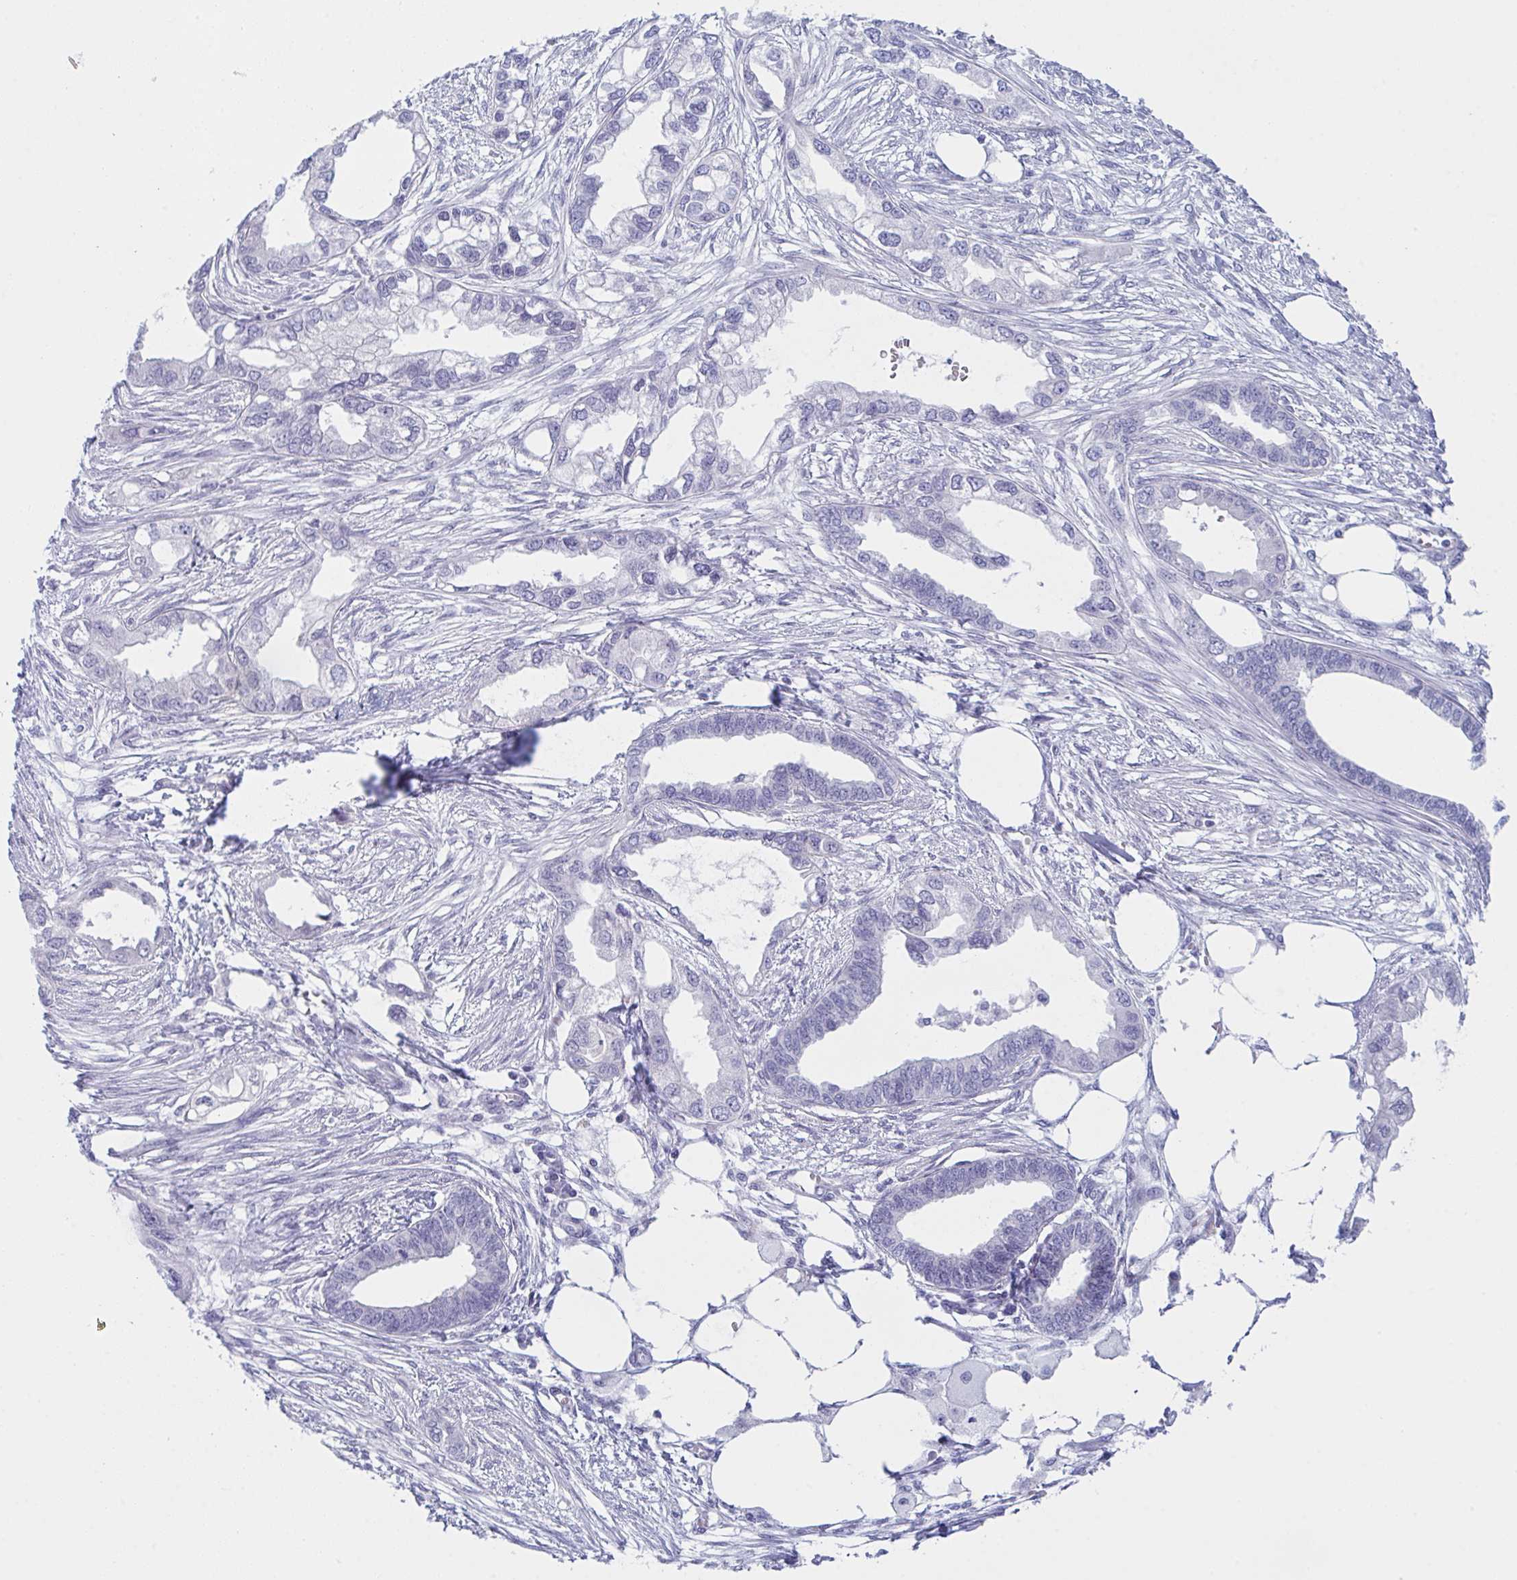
{"staining": {"intensity": "negative", "quantity": "none", "location": "none"}, "tissue": "endometrial cancer", "cell_type": "Tumor cells", "image_type": "cancer", "snomed": [{"axis": "morphology", "description": "Adenocarcinoma, NOS"}, {"axis": "morphology", "description": "Adenocarcinoma, metastatic, NOS"}, {"axis": "topography", "description": "Adipose tissue"}, {"axis": "topography", "description": "Endometrium"}], "caption": "DAB (3,3'-diaminobenzidine) immunohistochemical staining of adenocarcinoma (endometrial) exhibits no significant staining in tumor cells. Brightfield microscopy of IHC stained with DAB (brown) and hematoxylin (blue), captured at high magnification.", "gene": "NAA30", "patient": {"sex": "female", "age": 67}}